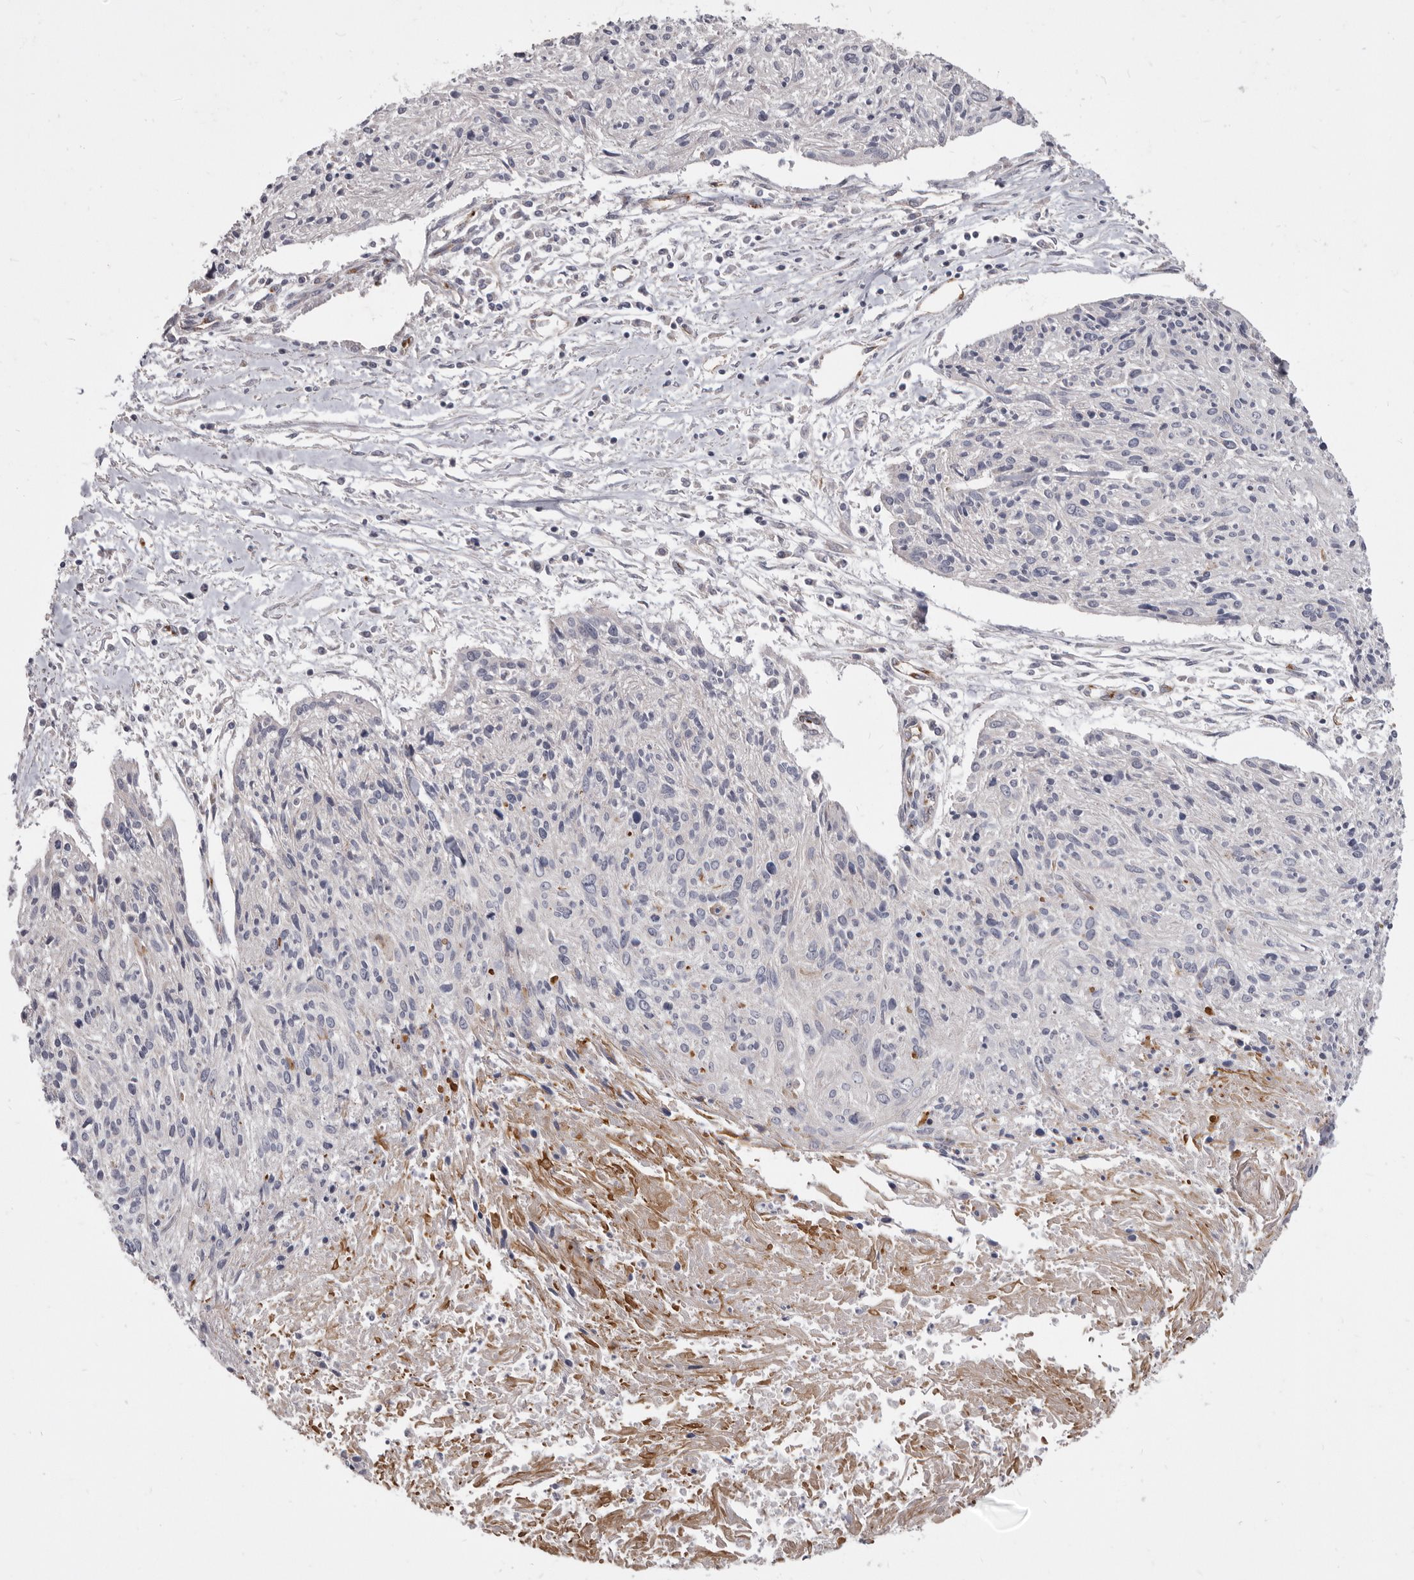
{"staining": {"intensity": "negative", "quantity": "none", "location": "none"}, "tissue": "cervical cancer", "cell_type": "Tumor cells", "image_type": "cancer", "snomed": [{"axis": "morphology", "description": "Squamous cell carcinoma, NOS"}, {"axis": "topography", "description": "Cervix"}], "caption": "A high-resolution image shows immunohistochemistry staining of cervical squamous cell carcinoma, which shows no significant positivity in tumor cells.", "gene": "FMO2", "patient": {"sex": "female", "age": 51}}